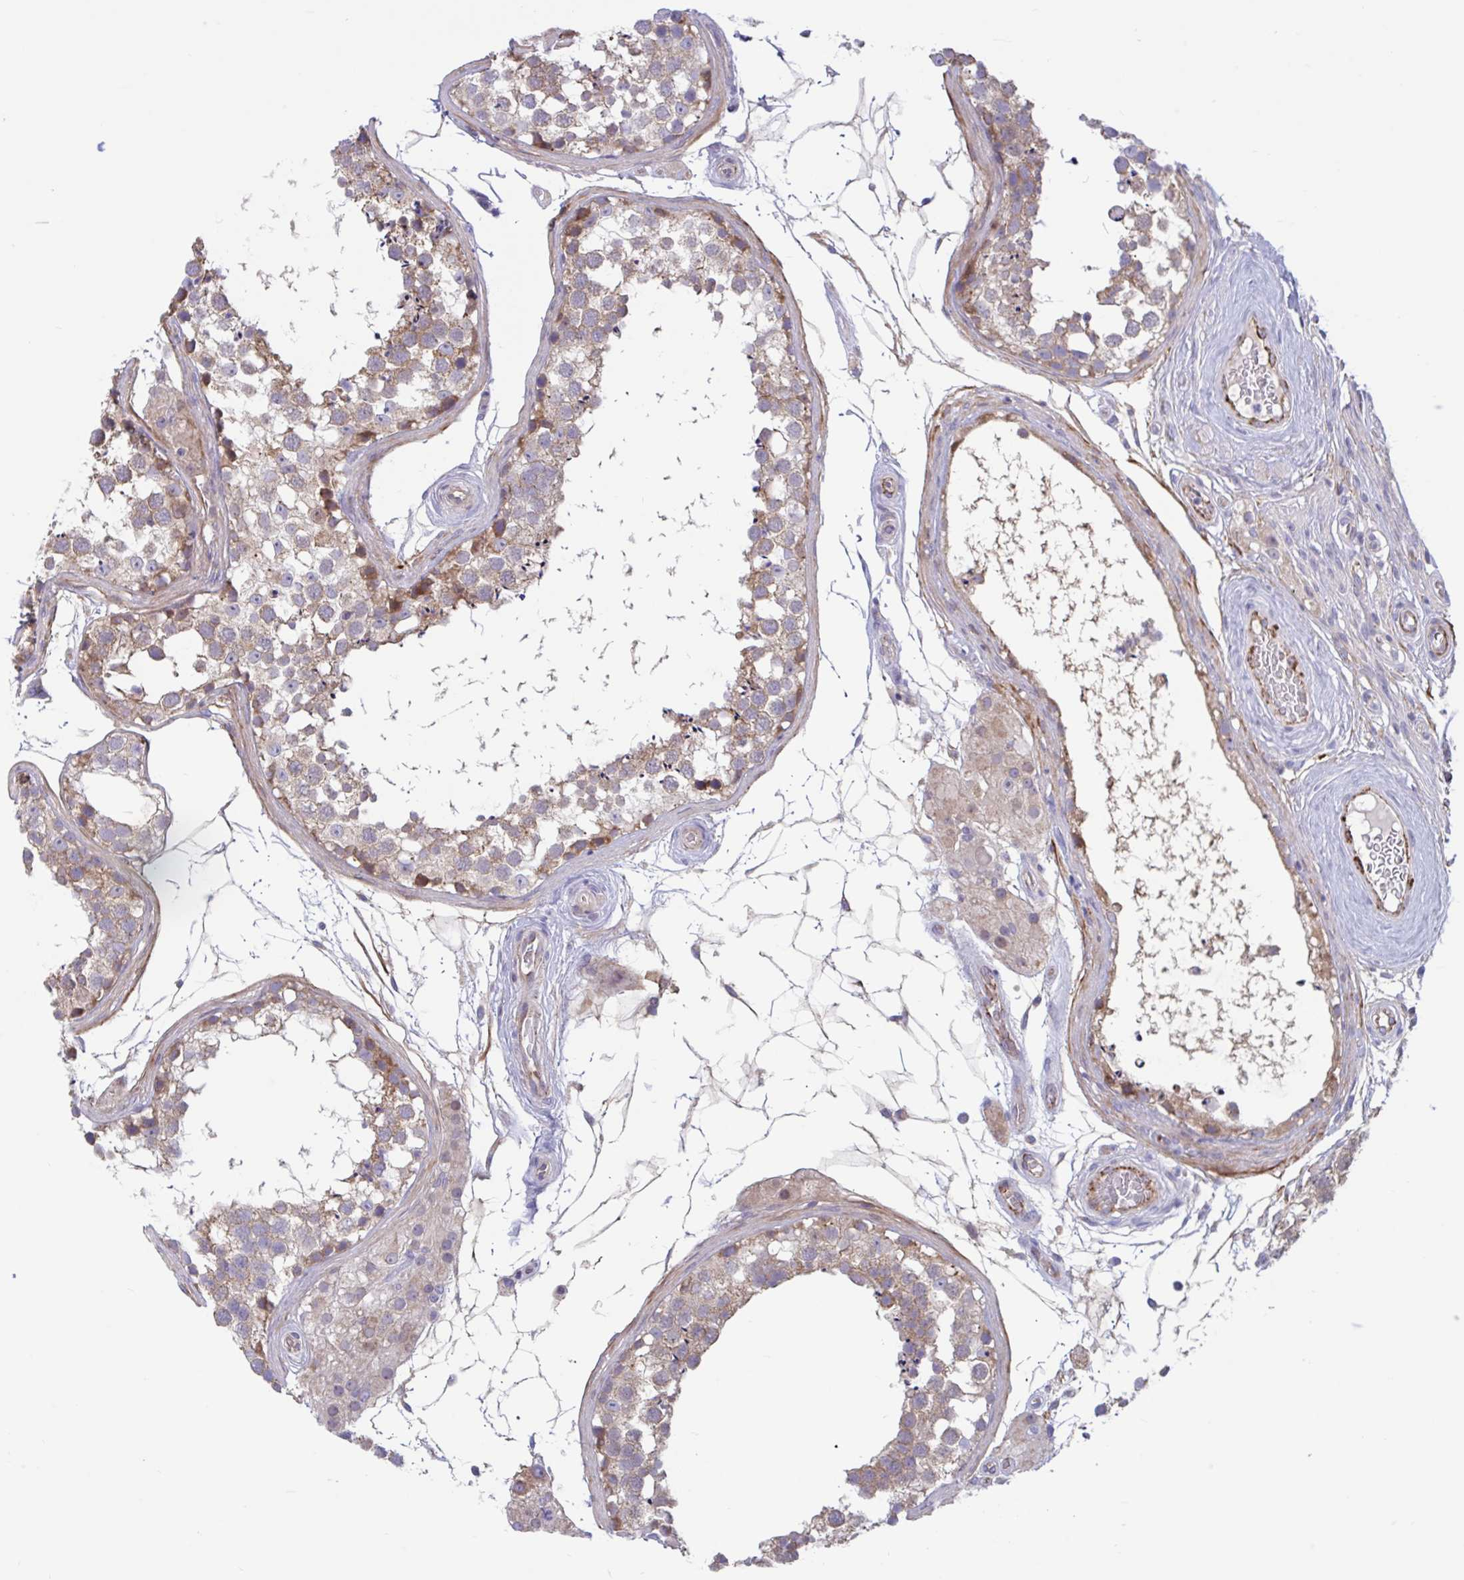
{"staining": {"intensity": "weak", "quantity": ">75%", "location": "cytoplasmic/membranous"}, "tissue": "testis", "cell_type": "Cells in seminiferous ducts", "image_type": "normal", "snomed": [{"axis": "morphology", "description": "Normal tissue, NOS"}, {"axis": "morphology", "description": "Seminoma, NOS"}, {"axis": "topography", "description": "Testis"}], "caption": "Brown immunohistochemical staining in unremarkable human testis displays weak cytoplasmic/membranous positivity in approximately >75% of cells in seminiferous ducts.", "gene": "IL37", "patient": {"sex": "male", "age": 65}}